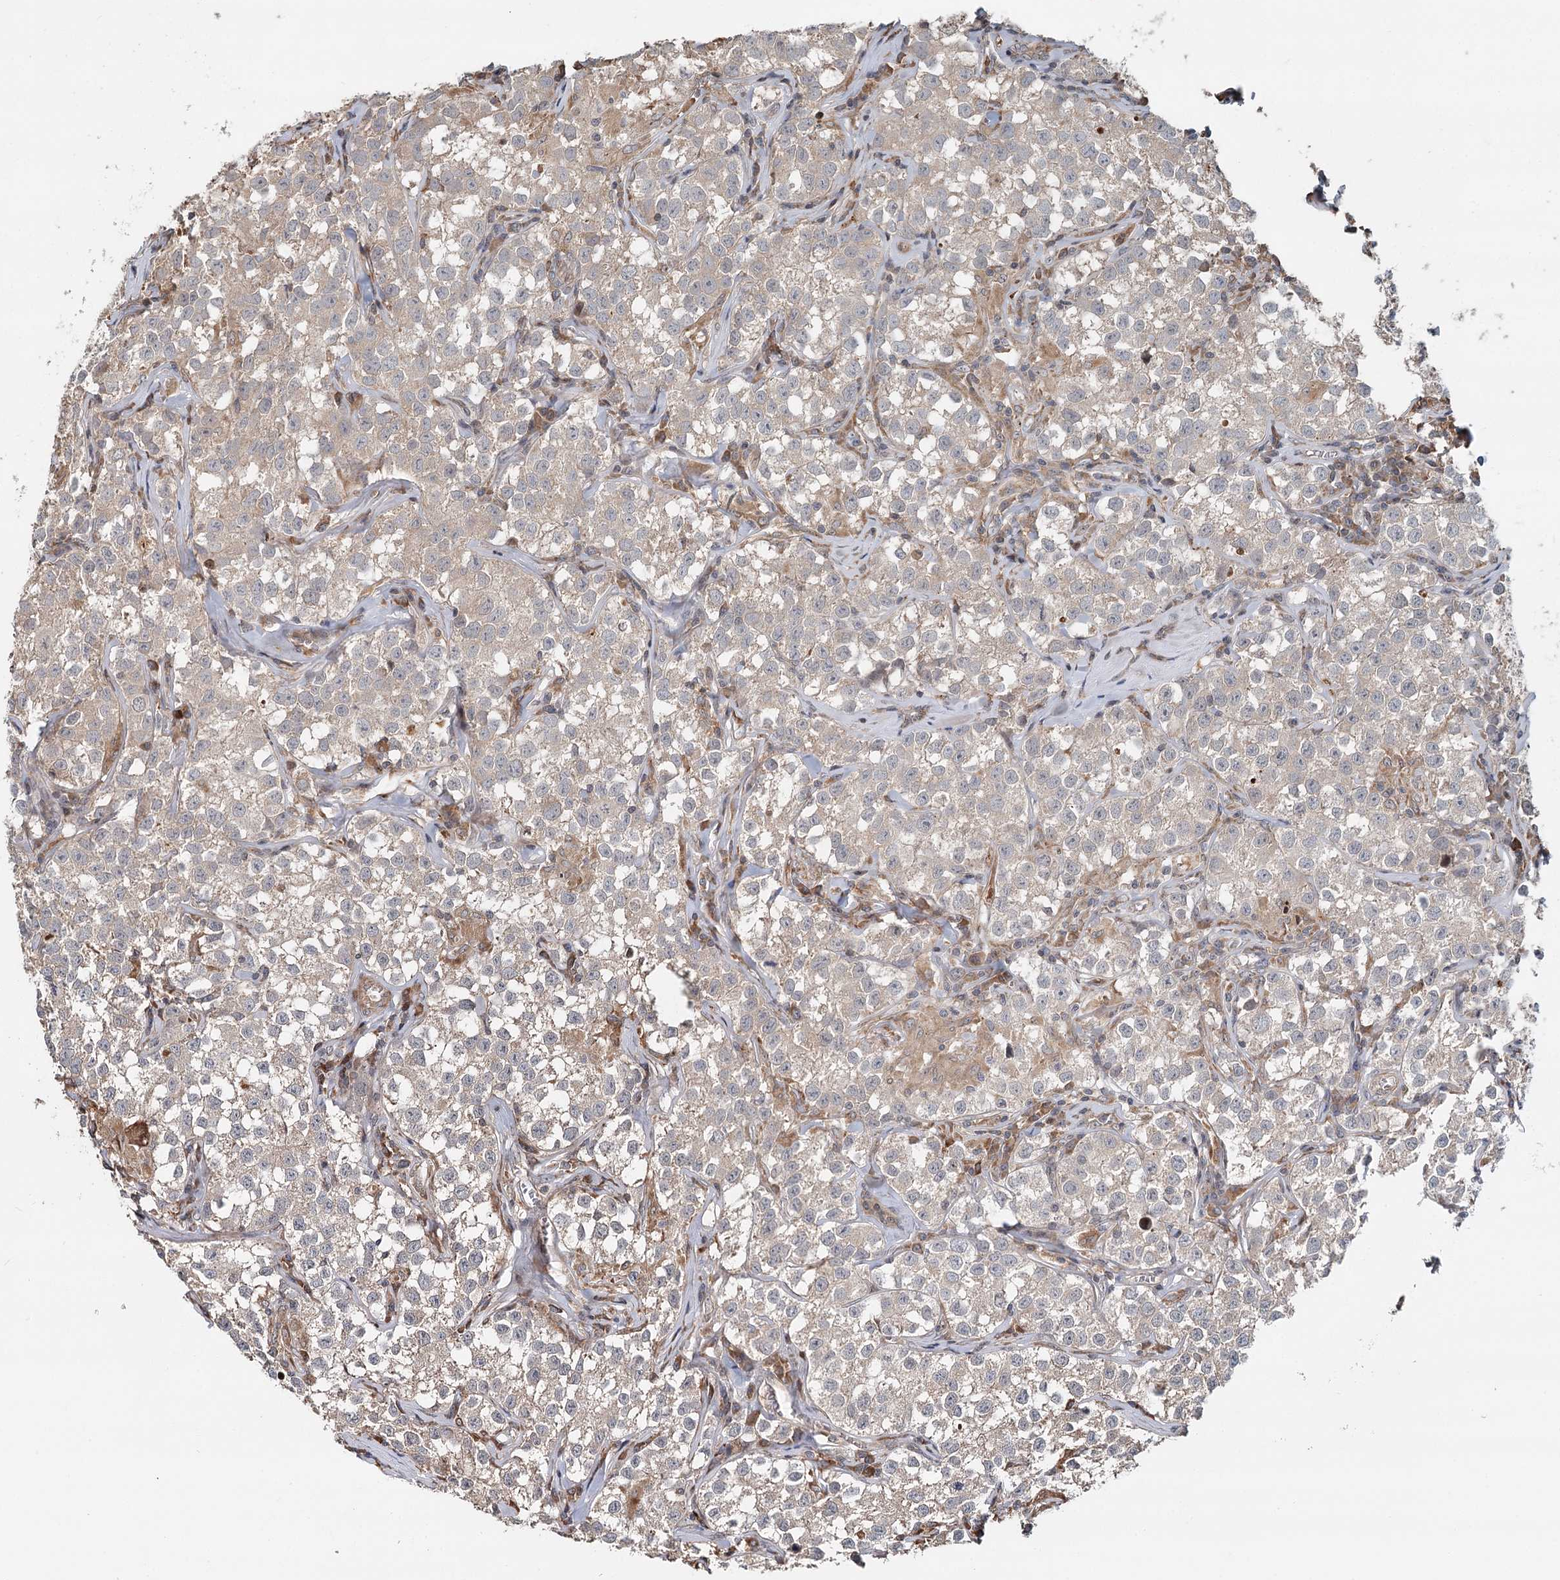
{"staining": {"intensity": "weak", "quantity": "25%-75%", "location": "cytoplasmic/membranous"}, "tissue": "testis cancer", "cell_type": "Tumor cells", "image_type": "cancer", "snomed": [{"axis": "morphology", "description": "Seminoma, NOS"}, {"axis": "morphology", "description": "Carcinoma, Embryonal, NOS"}, {"axis": "topography", "description": "Testis"}], "caption": "A micrograph showing weak cytoplasmic/membranous expression in about 25%-75% of tumor cells in testis embryonal carcinoma, as visualized by brown immunohistochemical staining.", "gene": "RNF111", "patient": {"sex": "male", "age": 43}}